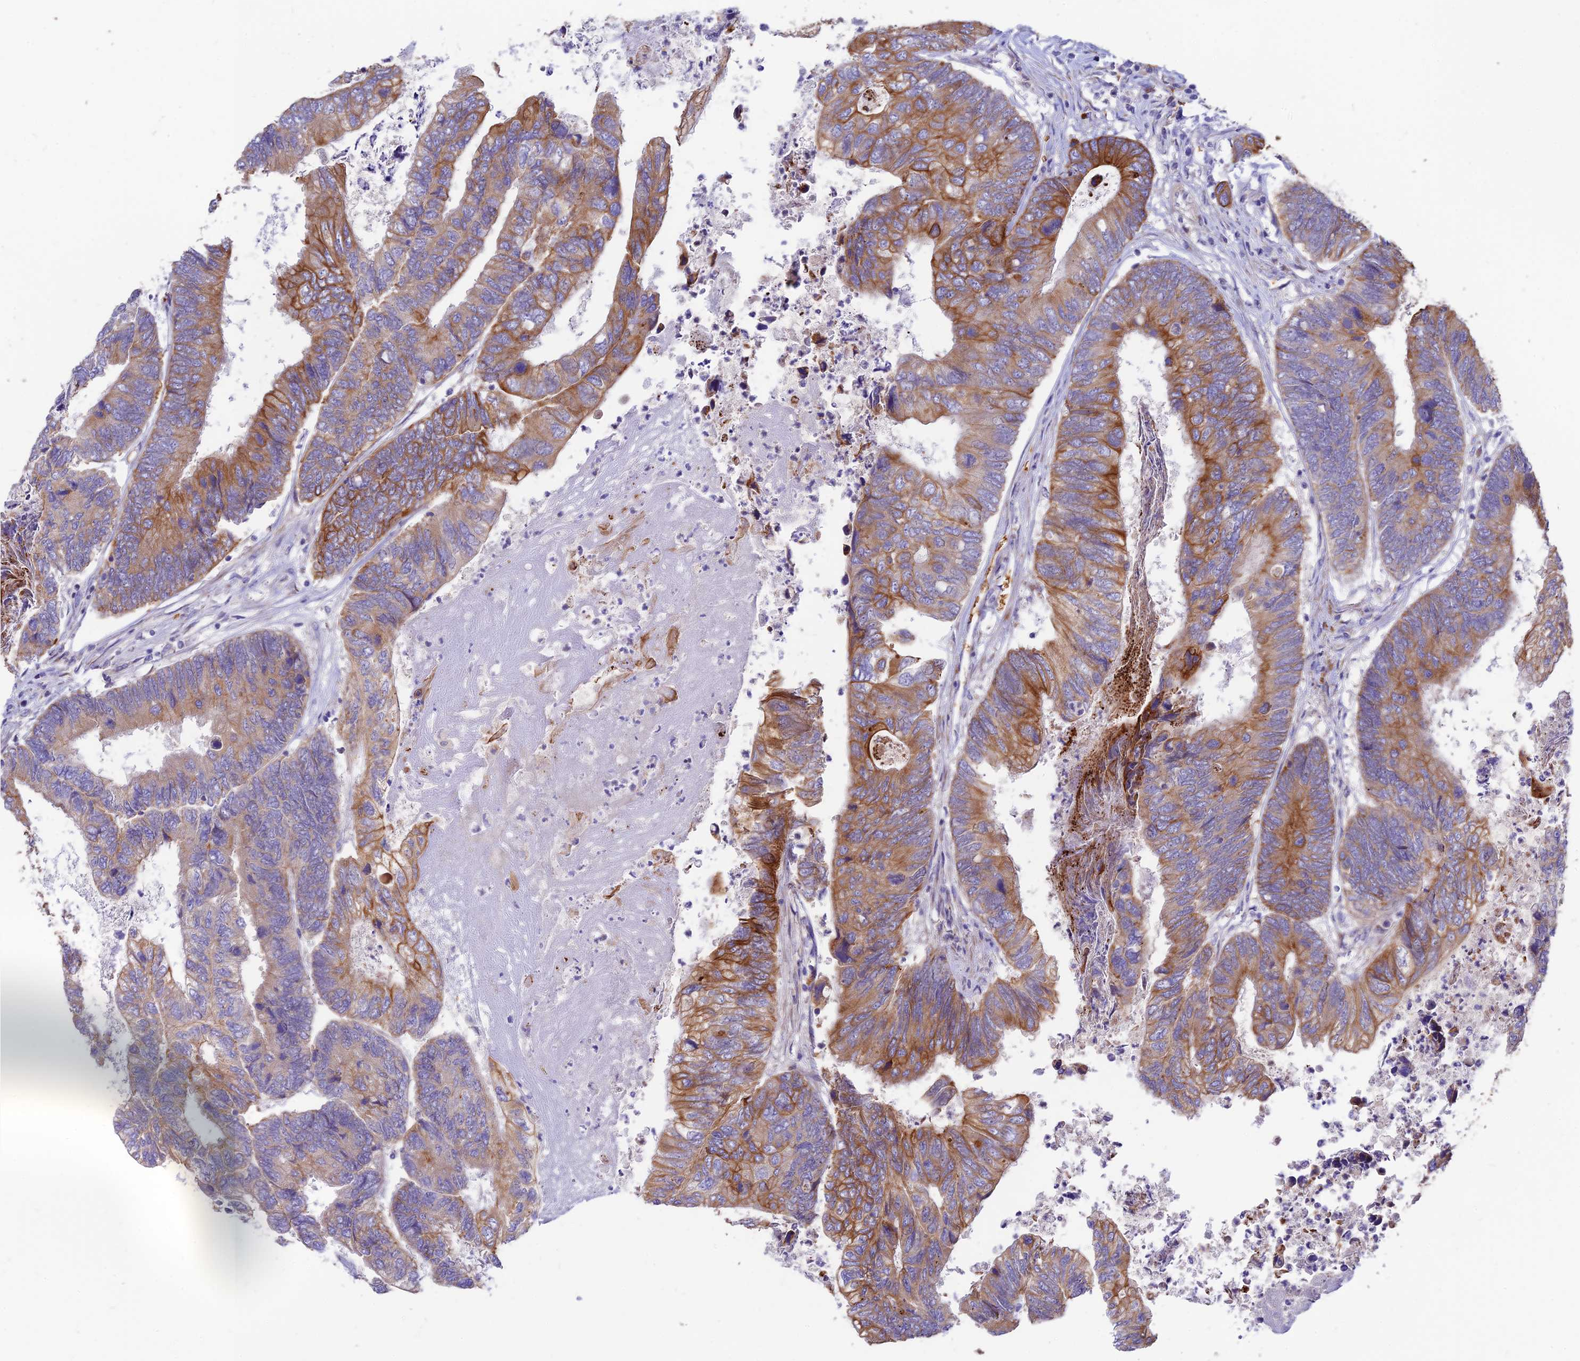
{"staining": {"intensity": "moderate", "quantity": "25%-75%", "location": "cytoplasmic/membranous"}, "tissue": "colorectal cancer", "cell_type": "Tumor cells", "image_type": "cancer", "snomed": [{"axis": "morphology", "description": "Adenocarcinoma, NOS"}, {"axis": "topography", "description": "Colon"}], "caption": "Tumor cells demonstrate moderate cytoplasmic/membranous expression in approximately 25%-75% of cells in colorectal adenocarcinoma. The staining was performed using DAB to visualize the protein expression in brown, while the nuclei were stained in blue with hematoxylin (Magnification: 20x).", "gene": "DENND2D", "patient": {"sex": "female", "age": 67}}